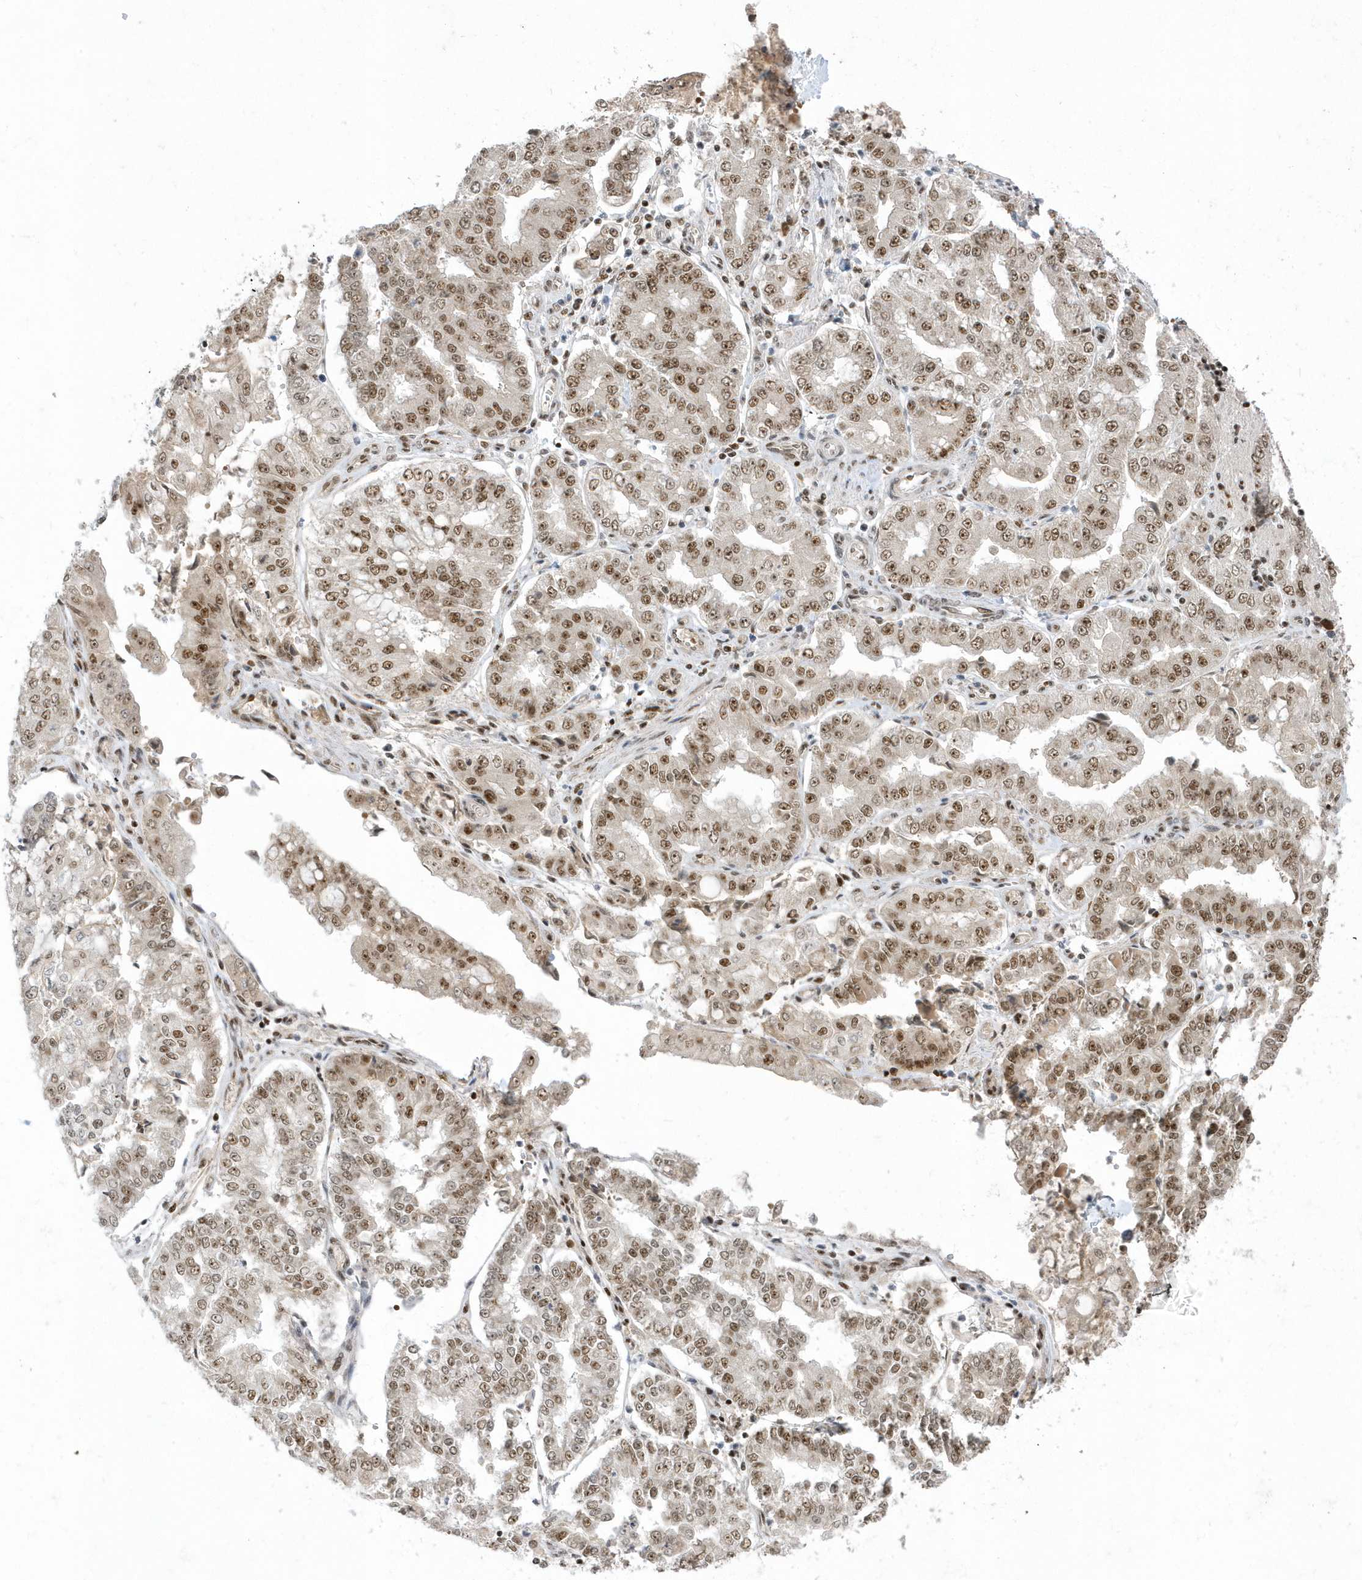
{"staining": {"intensity": "moderate", "quantity": ">75%", "location": "nuclear"}, "tissue": "stomach cancer", "cell_type": "Tumor cells", "image_type": "cancer", "snomed": [{"axis": "morphology", "description": "Adenocarcinoma, NOS"}, {"axis": "topography", "description": "Stomach"}], "caption": "This photomicrograph demonstrates immunohistochemistry staining of stomach cancer (adenocarcinoma), with medium moderate nuclear expression in approximately >75% of tumor cells.", "gene": "PPIL2", "patient": {"sex": "male", "age": 76}}